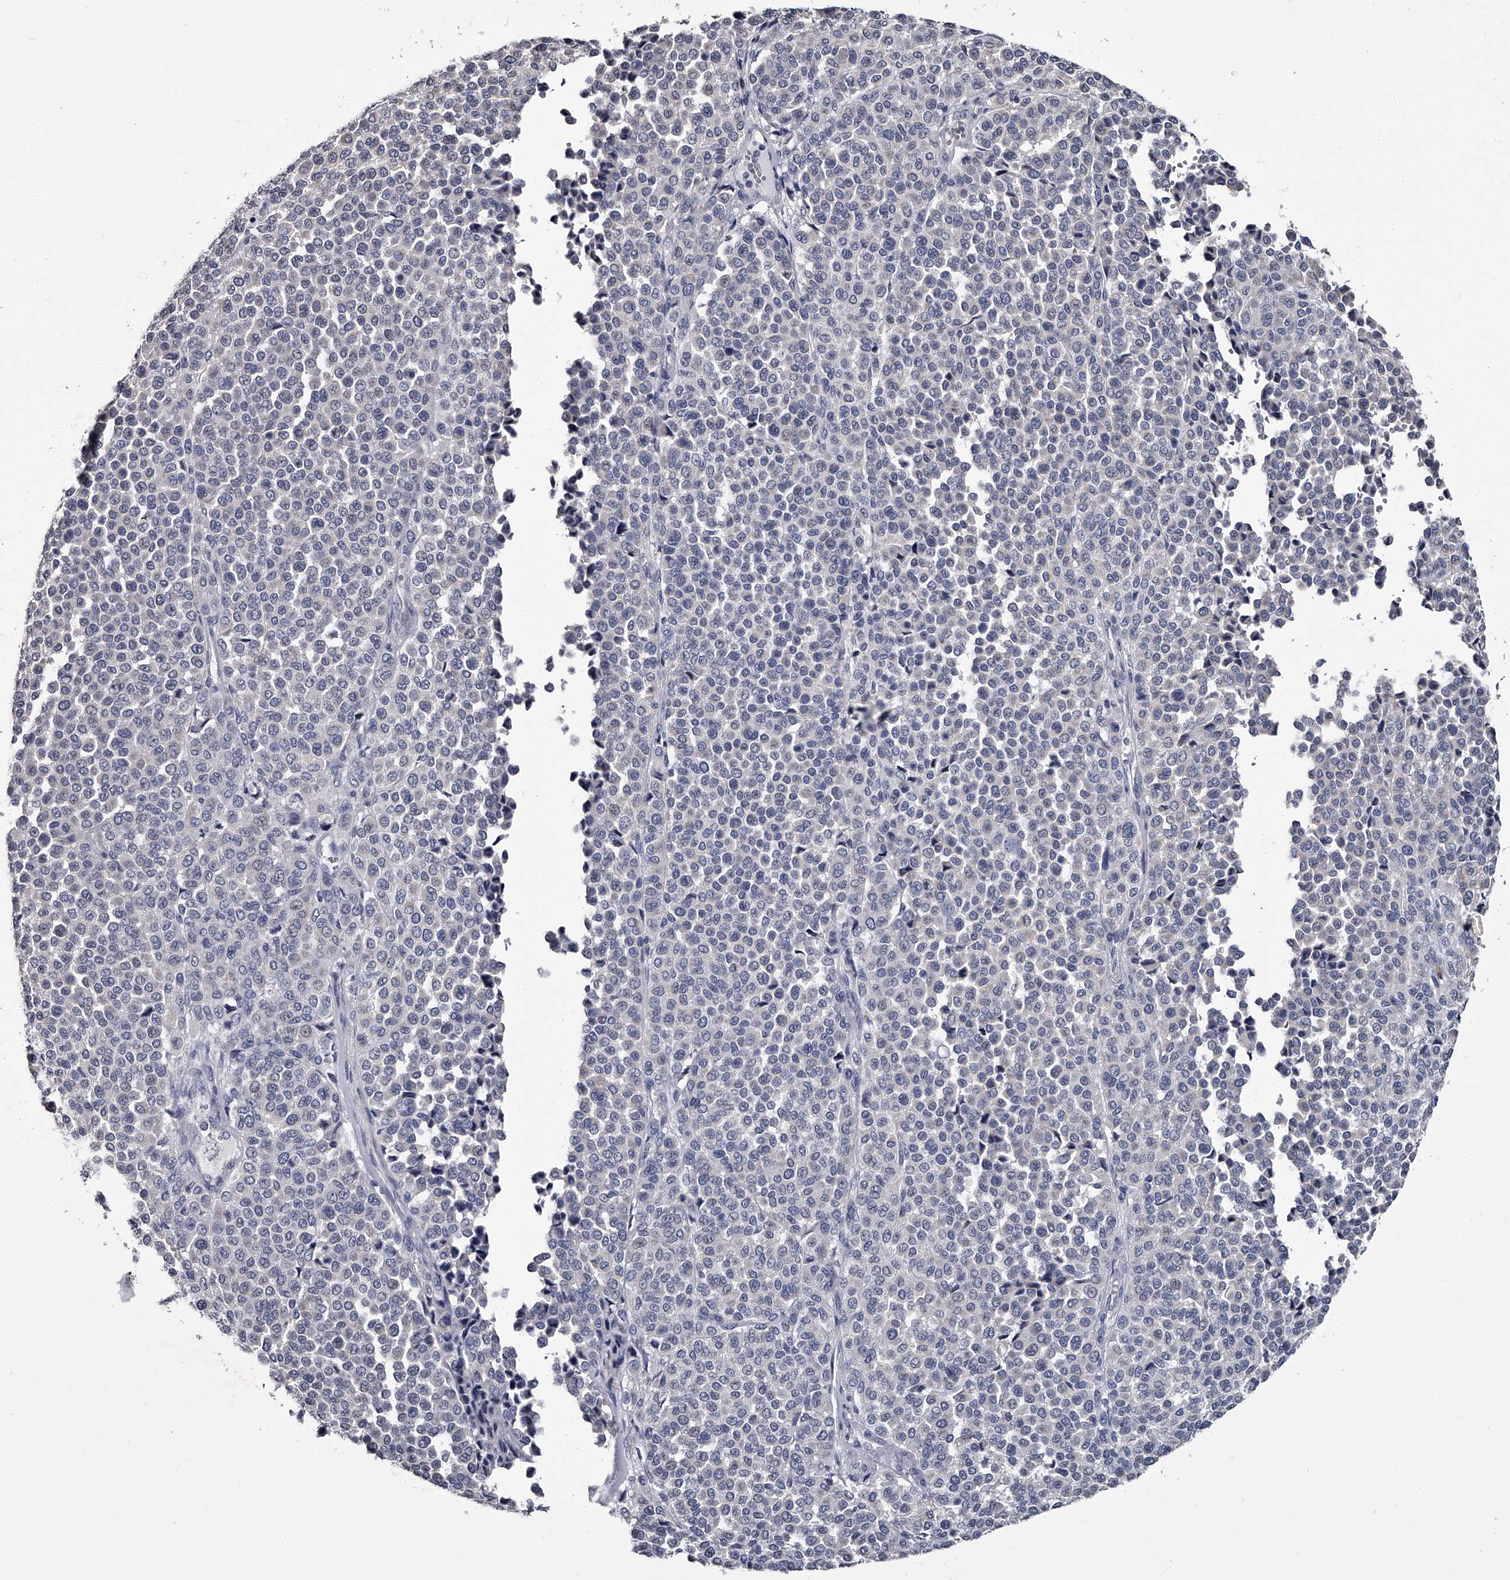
{"staining": {"intensity": "negative", "quantity": "none", "location": "none"}, "tissue": "melanoma", "cell_type": "Tumor cells", "image_type": "cancer", "snomed": [{"axis": "morphology", "description": "Malignant melanoma, Metastatic site"}, {"axis": "topography", "description": "Pancreas"}], "caption": "DAB (3,3'-diaminobenzidine) immunohistochemical staining of human melanoma reveals no significant positivity in tumor cells.", "gene": "GAPVD1", "patient": {"sex": "female", "age": 30}}